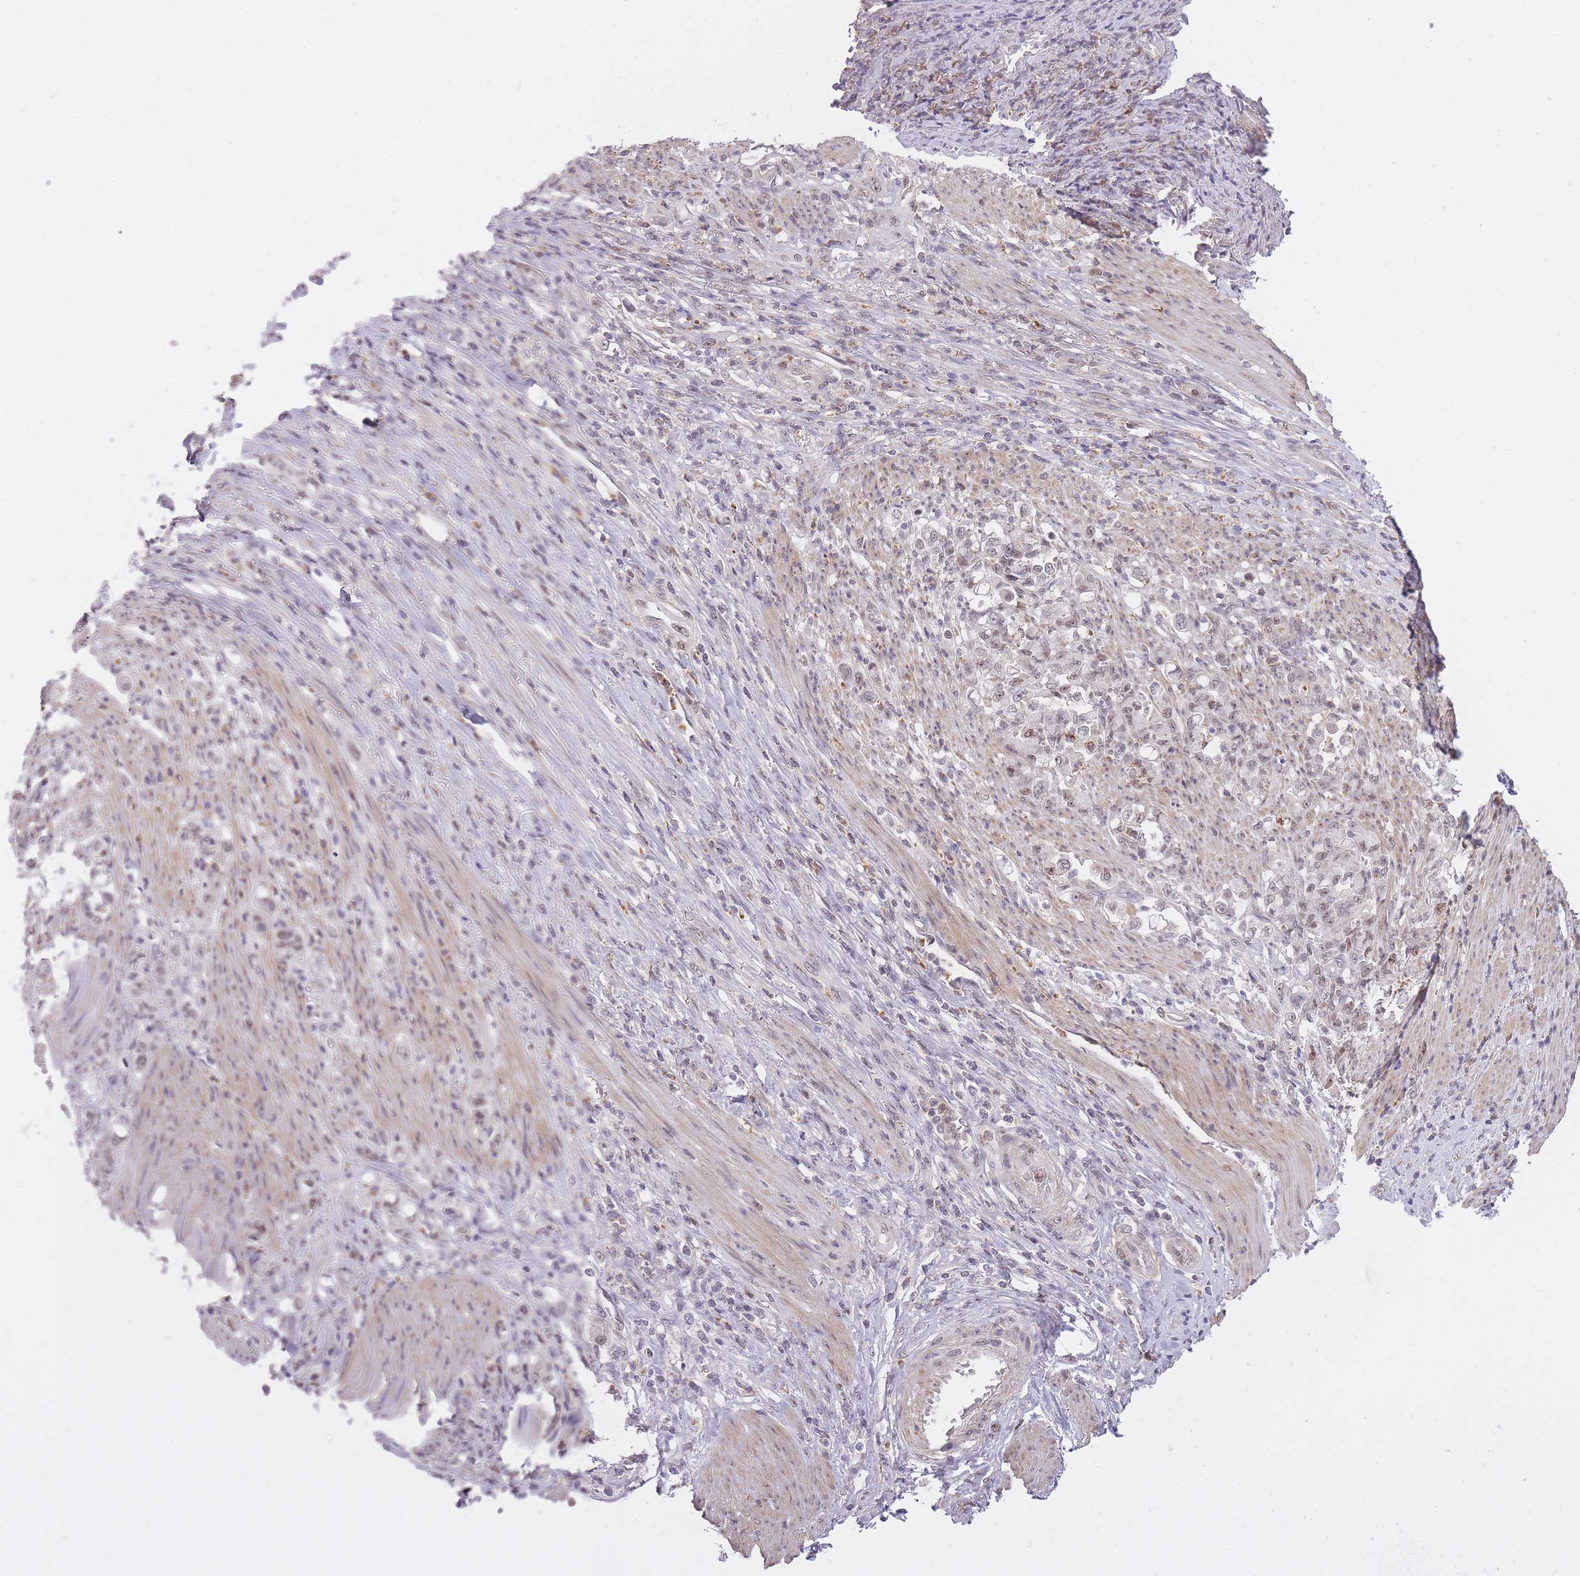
{"staining": {"intensity": "weak", "quantity": "25%-75%", "location": "nuclear"}, "tissue": "stomach cancer", "cell_type": "Tumor cells", "image_type": "cancer", "snomed": [{"axis": "morphology", "description": "Normal tissue, NOS"}, {"axis": "morphology", "description": "Adenocarcinoma, NOS"}, {"axis": "topography", "description": "Stomach"}], "caption": "Protein staining displays weak nuclear positivity in about 25%-75% of tumor cells in stomach cancer (adenocarcinoma).", "gene": "TIGD1", "patient": {"sex": "female", "age": 79}}